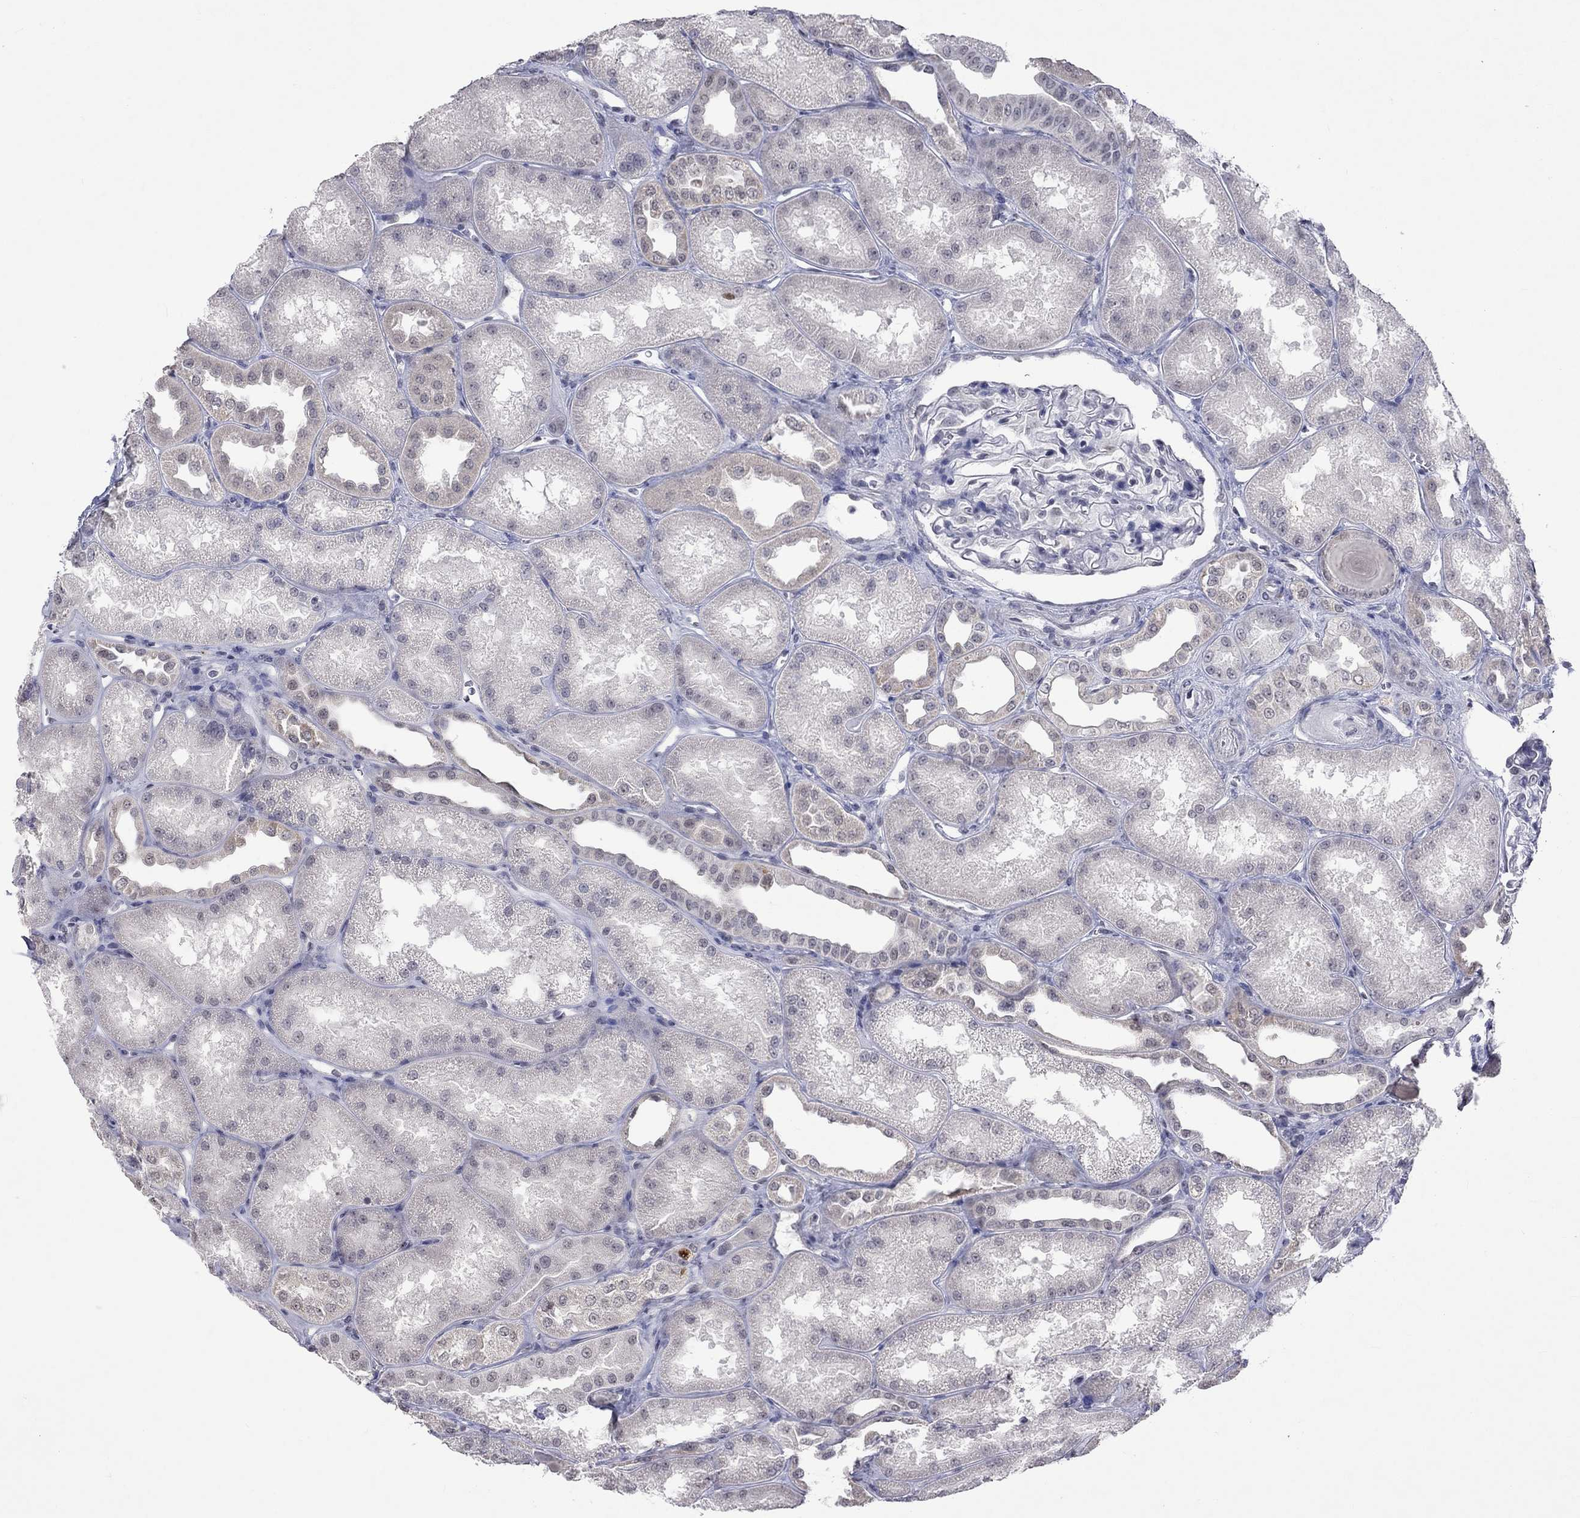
{"staining": {"intensity": "negative", "quantity": "none", "location": "none"}, "tissue": "kidney", "cell_type": "Cells in glomeruli", "image_type": "normal", "snomed": [{"axis": "morphology", "description": "Normal tissue, NOS"}, {"axis": "topography", "description": "Kidney"}], "caption": "Immunohistochemical staining of benign human kidney reveals no significant expression in cells in glomeruli. The staining is performed using DAB (3,3'-diaminobenzidine) brown chromogen with nuclei counter-stained in using hematoxylin.", "gene": "TMEM143", "patient": {"sex": "male", "age": 61}}